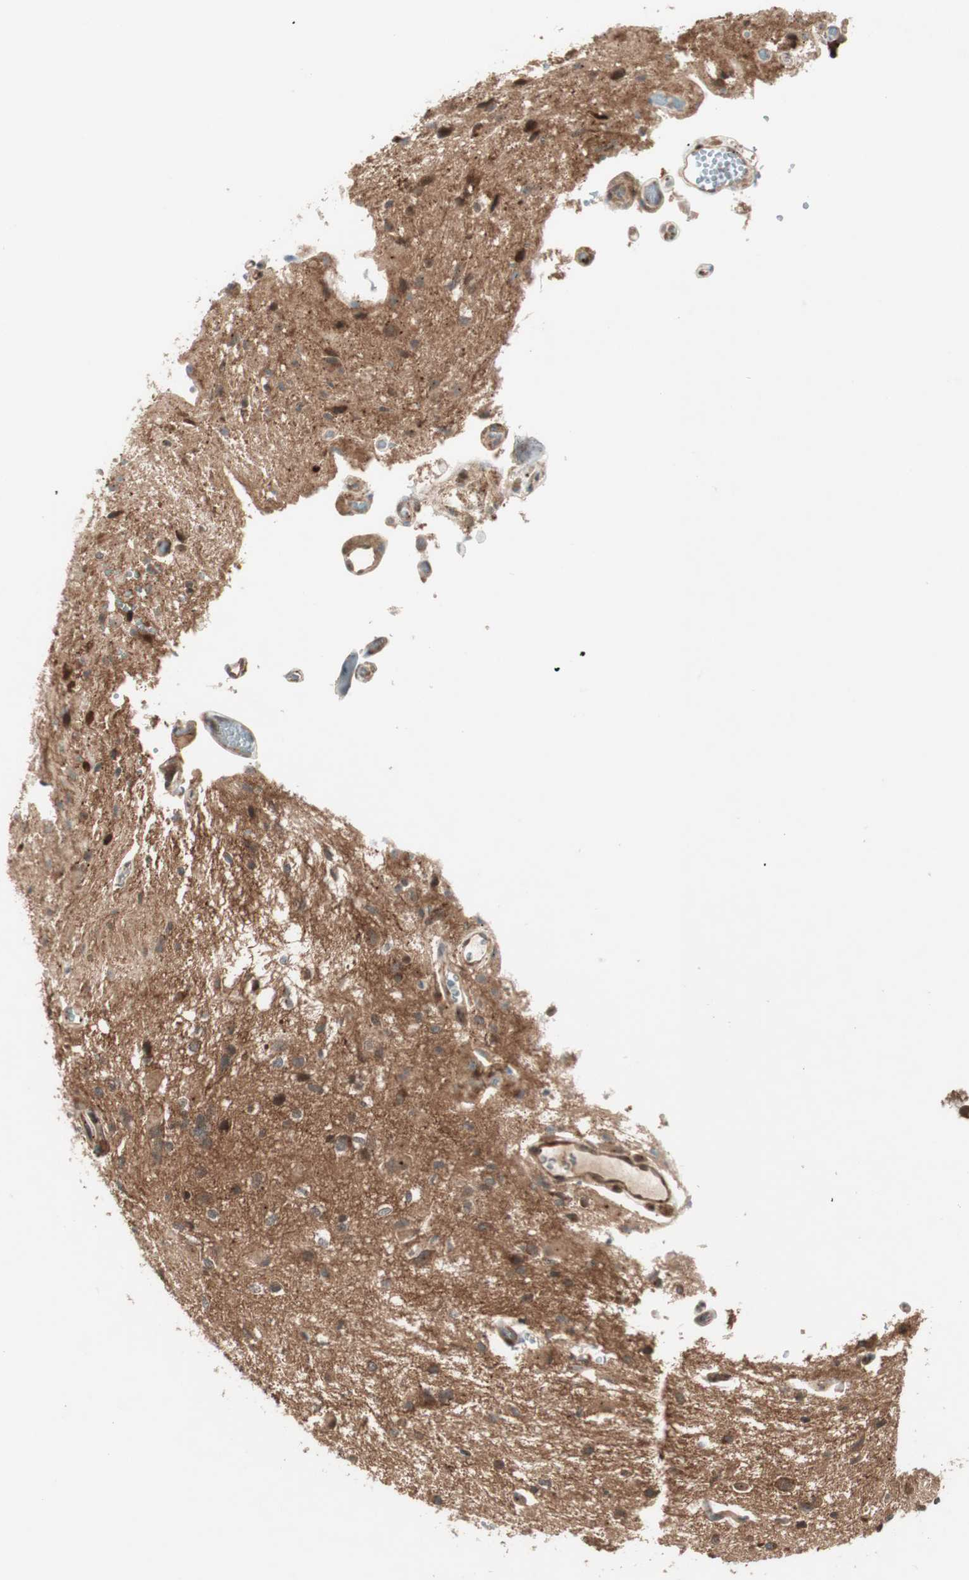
{"staining": {"intensity": "moderate", "quantity": ">75%", "location": "cytoplasmic/membranous"}, "tissue": "glioma", "cell_type": "Tumor cells", "image_type": "cancer", "snomed": [{"axis": "morphology", "description": "Glioma, malignant, High grade"}, {"axis": "topography", "description": "Brain"}], "caption": "An immunohistochemistry image of neoplastic tissue is shown. Protein staining in brown labels moderate cytoplasmic/membranous positivity in glioma within tumor cells.", "gene": "PRKG2", "patient": {"sex": "male", "age": 47}}